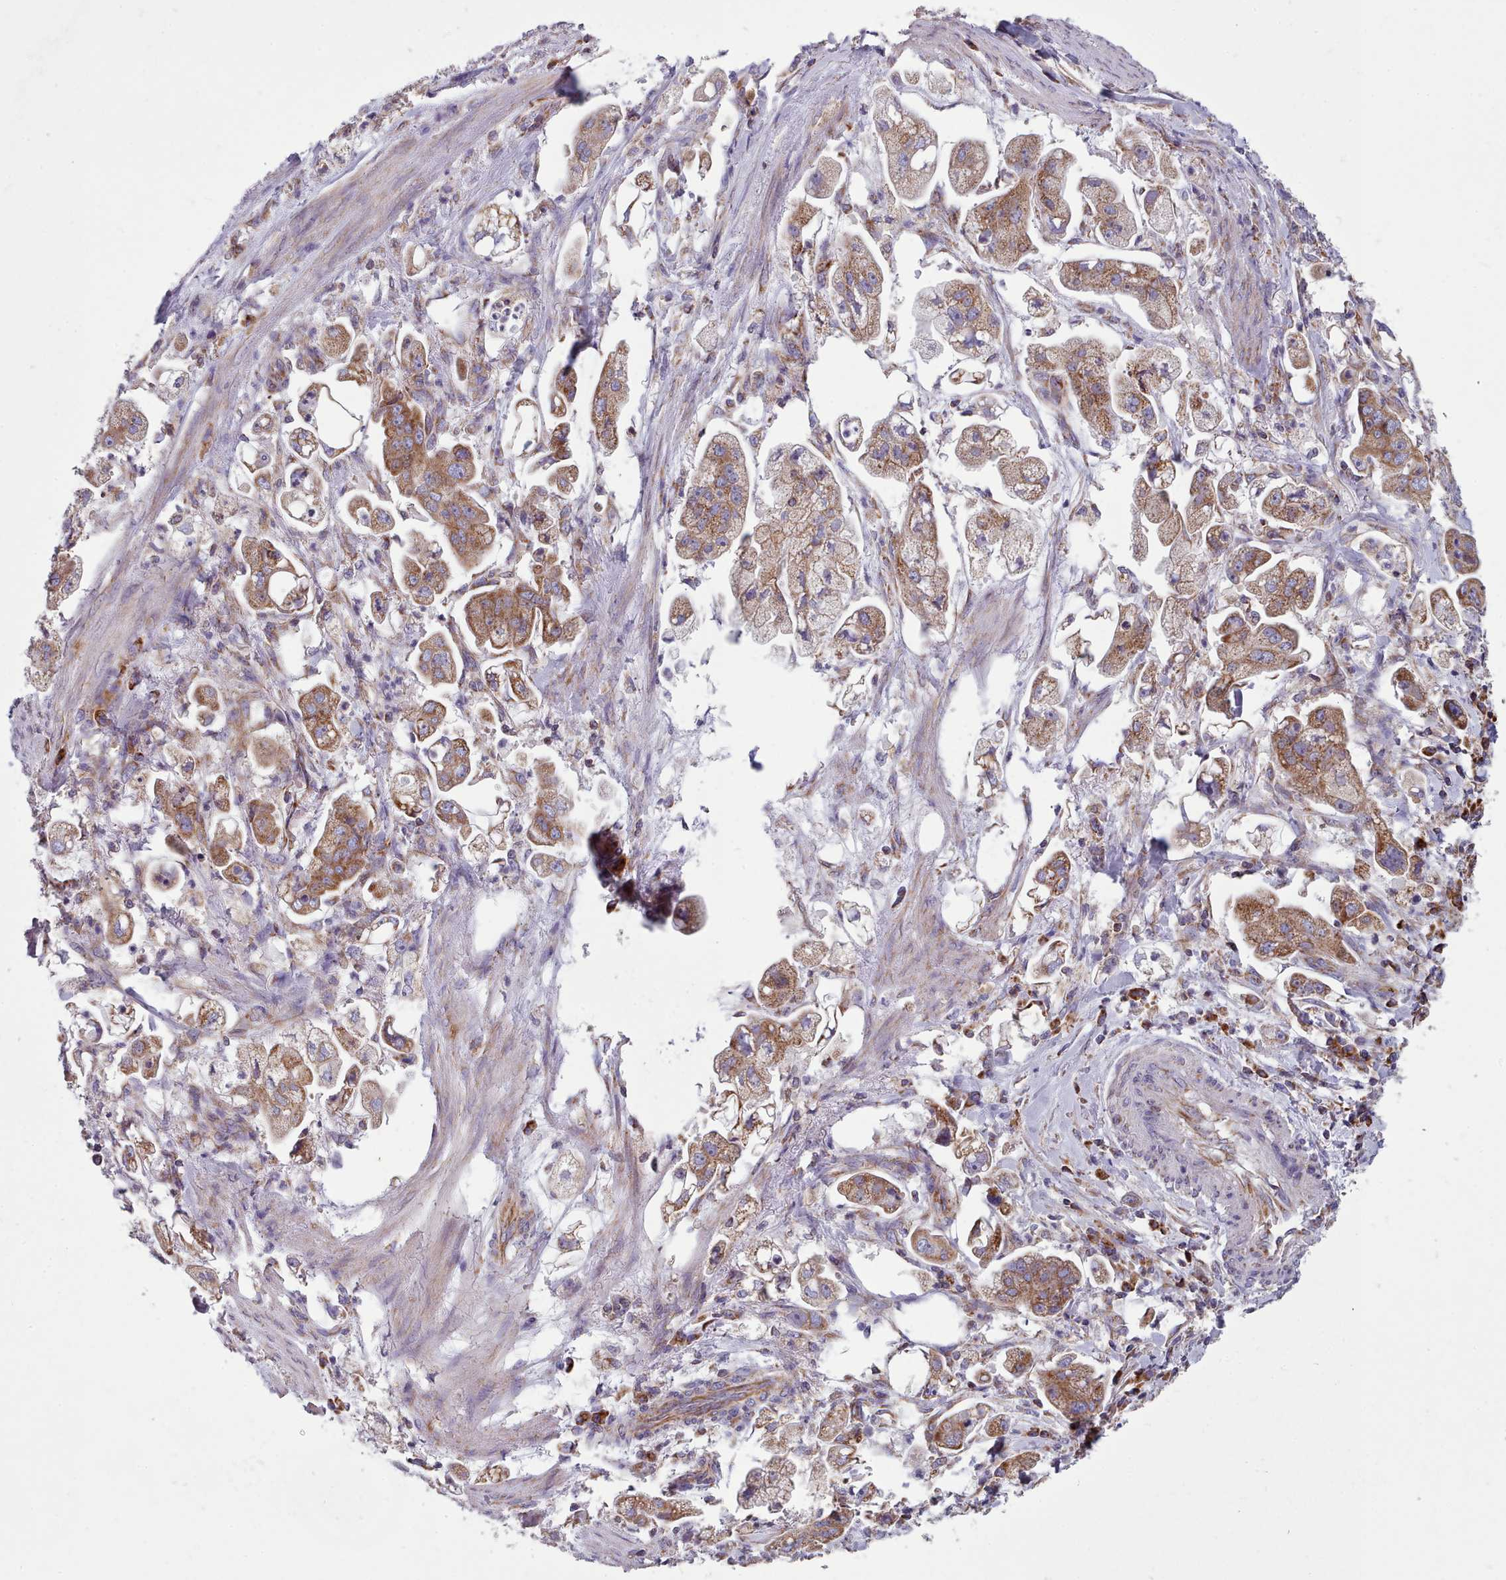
{"staining": {"intensity": "moderate", "quantity": ">75%", "location": "cytoplasmic/membranous"}, "tissue": "stomach cancer", "cell_type": "Tumor cells", "image_type": "cancer", "snomed": [{"axis": "morphology", "description": "Adenocarcinoma, NOS"}, {"axis": "topography", "description": "Stomach"}], "caption": "Immunohistochemical staining of human stomach cancer reveals medium levels of moderate cytoplasmic/membranous positivity in about >75% of tumor cells.", "gene": "SRP54", "patient": {"sex": "male", "age": 62}}